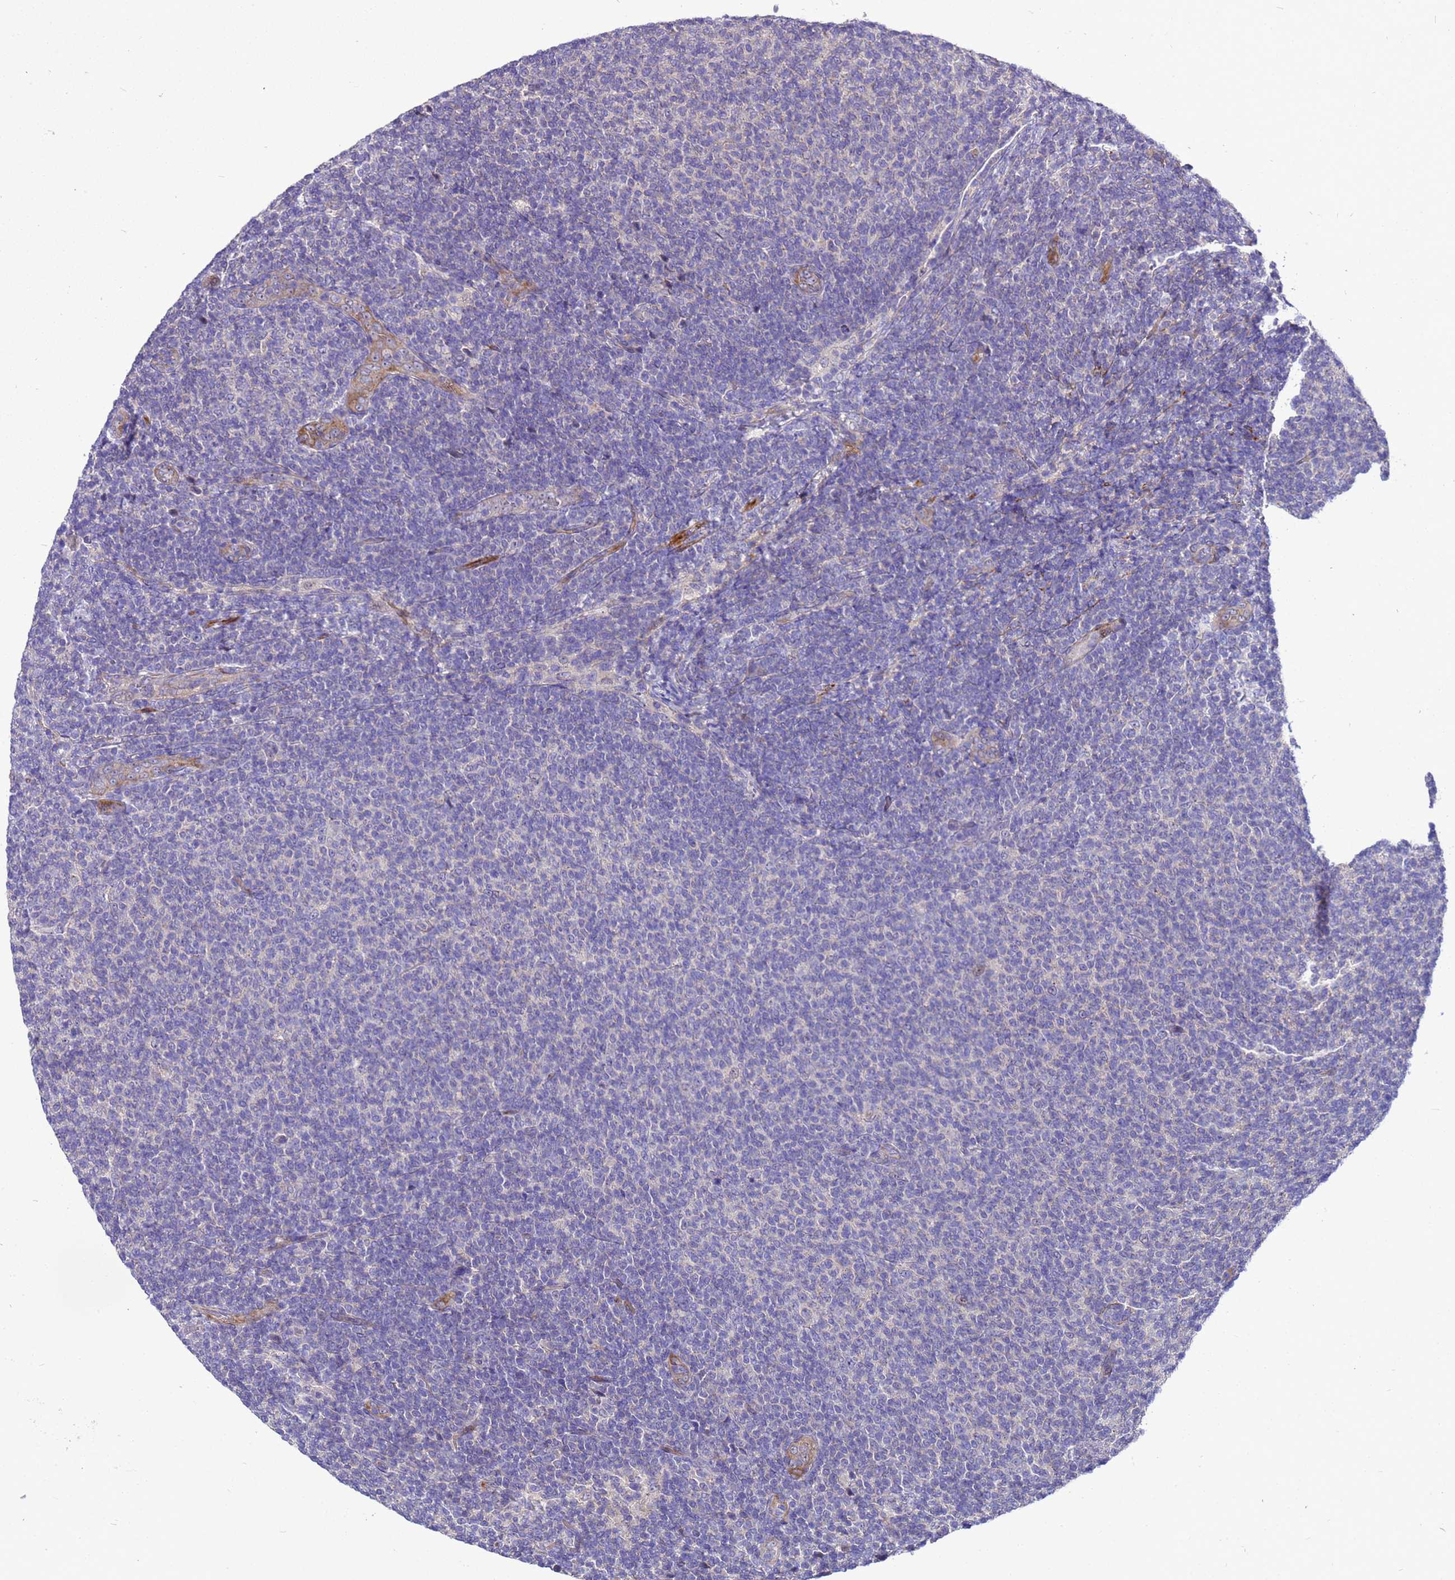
{"staining": {"intensity": "negative", "quantity": "none", "location": "none"}, "tissue": "lymphoma", "cell_type": "Tumor cells", "image_type": "cancer", "snomed": [{"axis": "morphology", "description": "Malignant lymphoma, non-Hodgkin's type, Low grade"}, {"axis": "topography", "description": "Lymph node"}], "caption": "Lymphoma stained for a protein using immunohistochemistry demonstrates no staining tumor cells.", "gene": "POP7", "patient": {"sex": "male", "age": 66}}